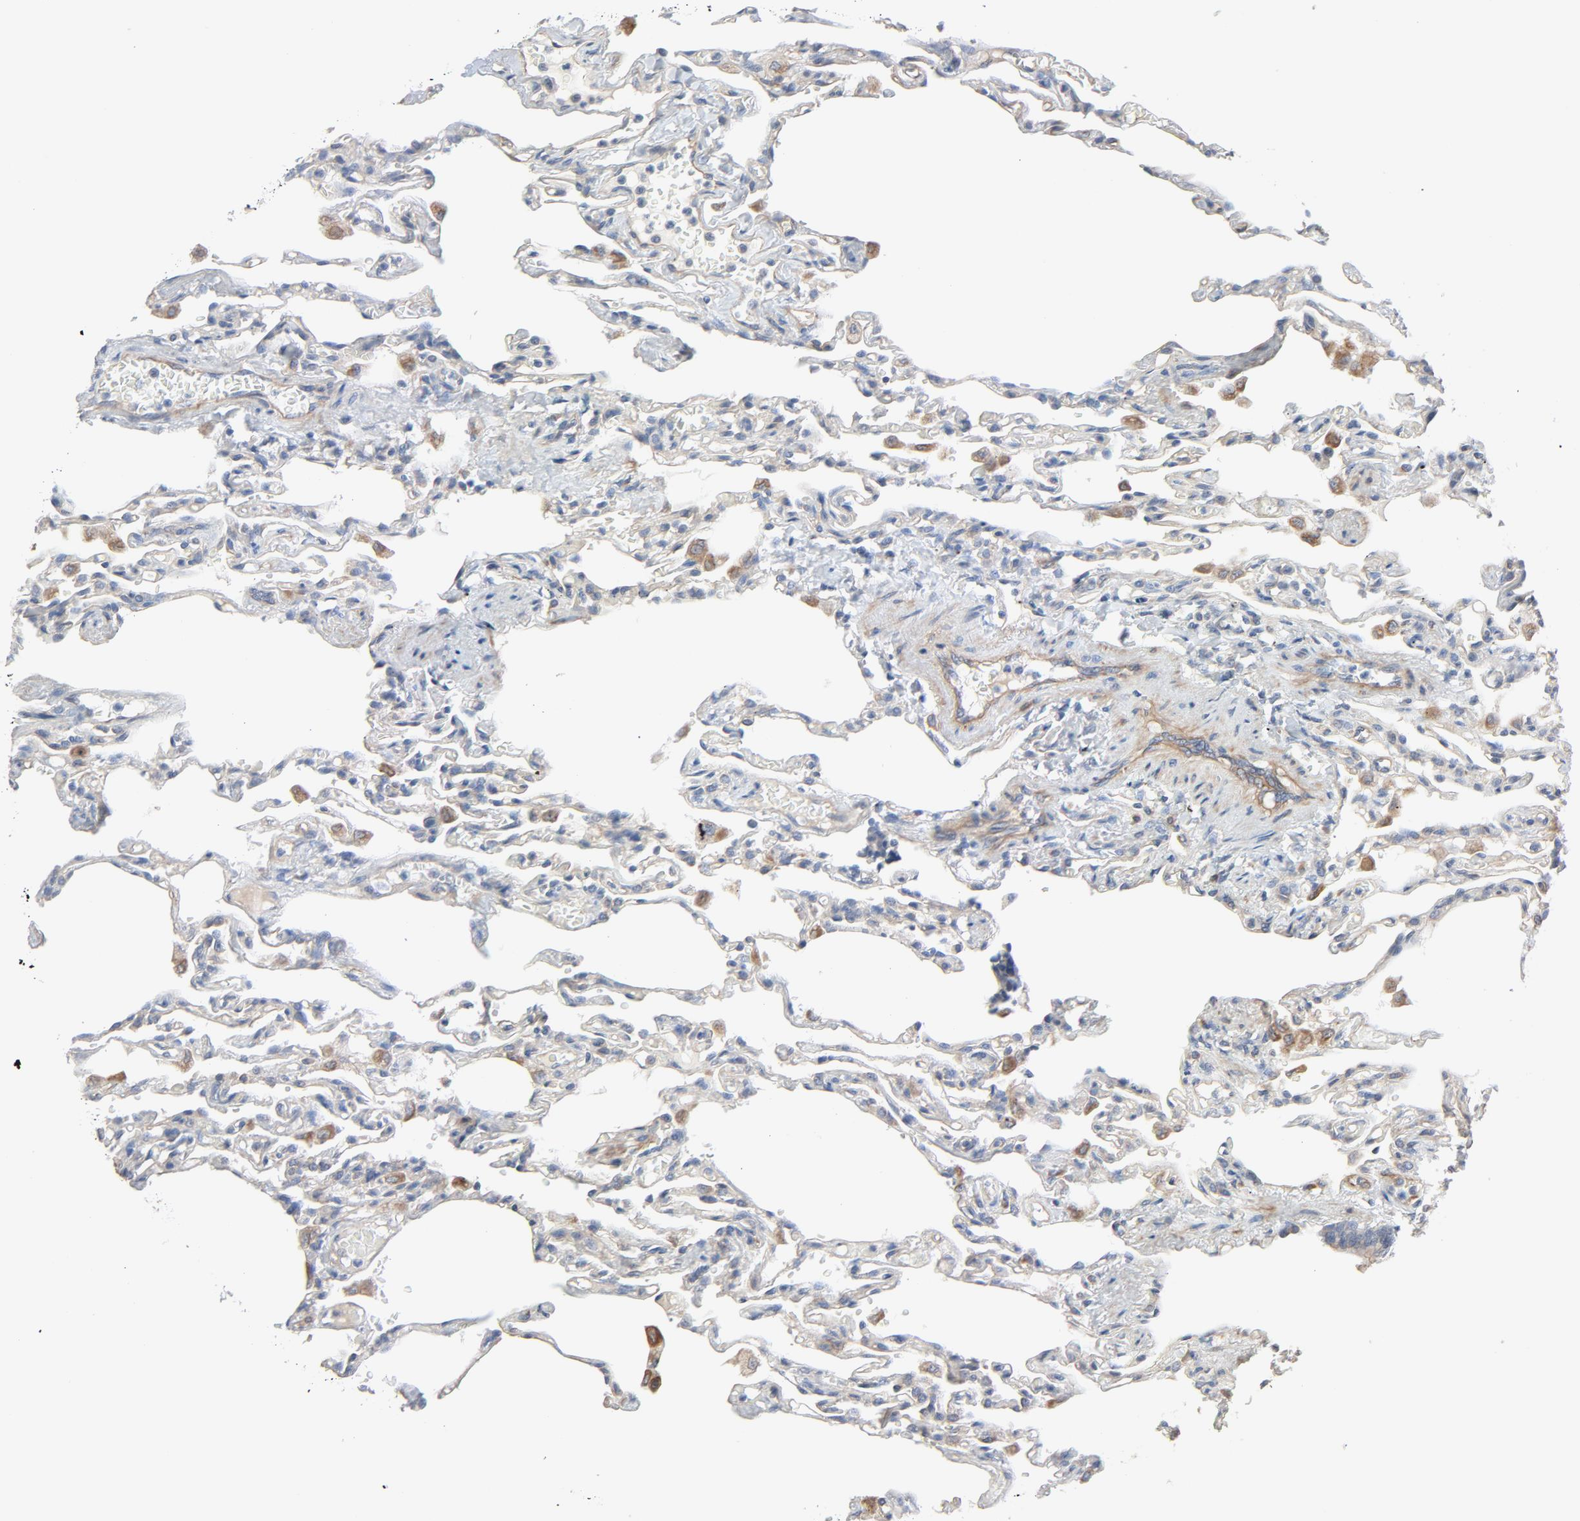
{"staining": {"intensity": "weak", "quantity": "25%-75%", "location": "cytoplasmic/membranous"}, "tissue": "lung", "cell_type": "Alveolar cells", "image_type": "normal", "snomed": [{"axis": "morphology", "description": "Normal tissue, NOS"}, {"axis": "topography", "description": "Lung"}], "caption": "Alveolar cells demonstrate low levels of weak cytoplasmic/membranous staining in approximately 25%-75% of cells in unremarkable lung. The protein is shown in brown color, while the nuclei are stained blue.", "gene": "TRIOBP", "patient": {"sex": "male", "age": 21}}